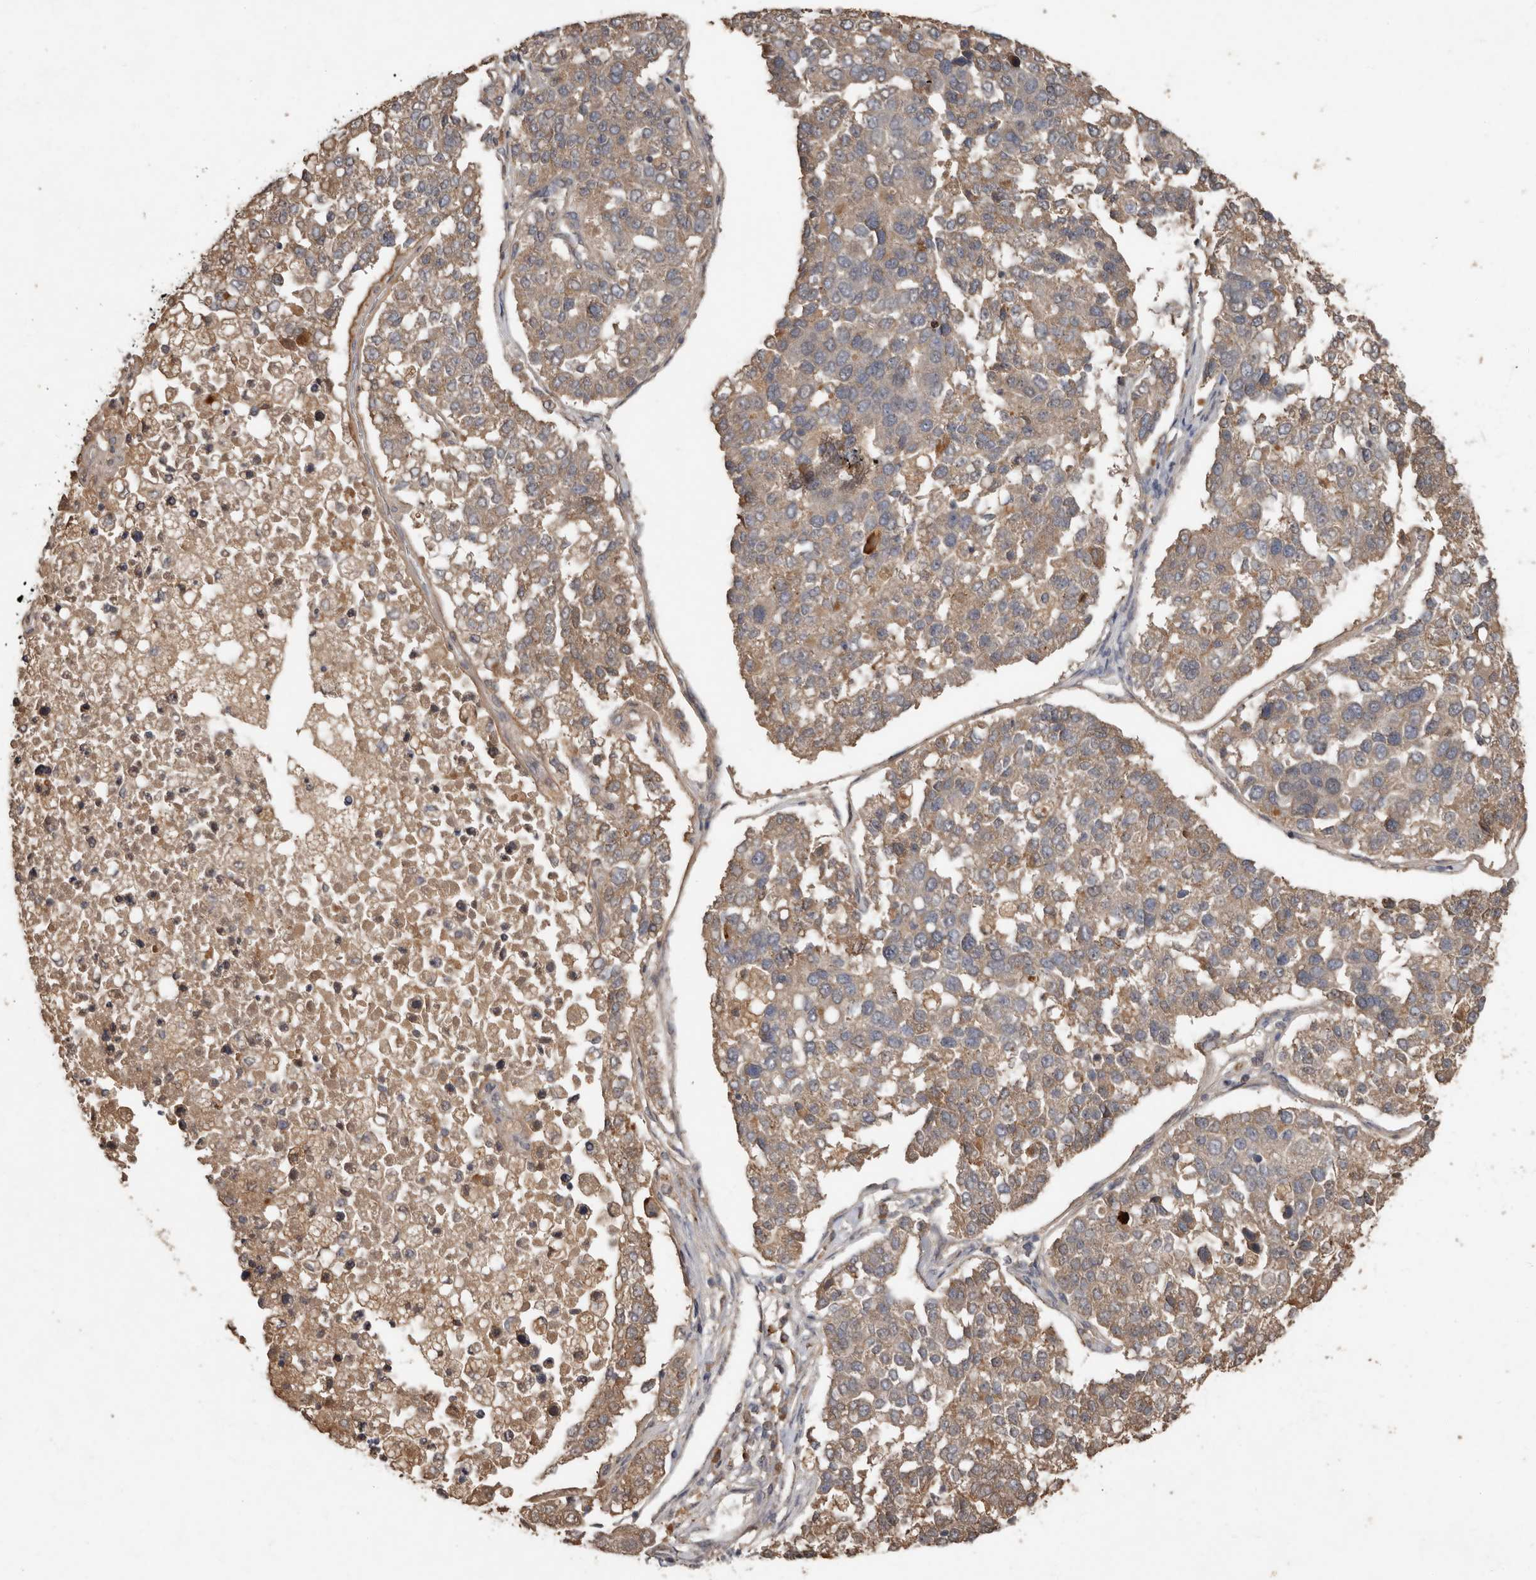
{"staining": {"intensity": "moderate", "quantity": ">75%", "location": "cytoplasmic/membranous"}, "tissue": "pancreatic cancer", "cell_type": "Tumor cells", "image_type": "cancer", "snomed": [{"axis": "morphology", "description": "Adenocarcinoma, NOS"}, {"axis": "topography", "description": "Pancreas"}], "caption": "Pancreatic cancer (adenocarcinoma) stained with a brown dye shows moderate cytoplasmic/membranous positive staining in approximately >75% of tumor cells.", "gene": "KIF26B", "patient": {"sex": "female", "age": 61}}